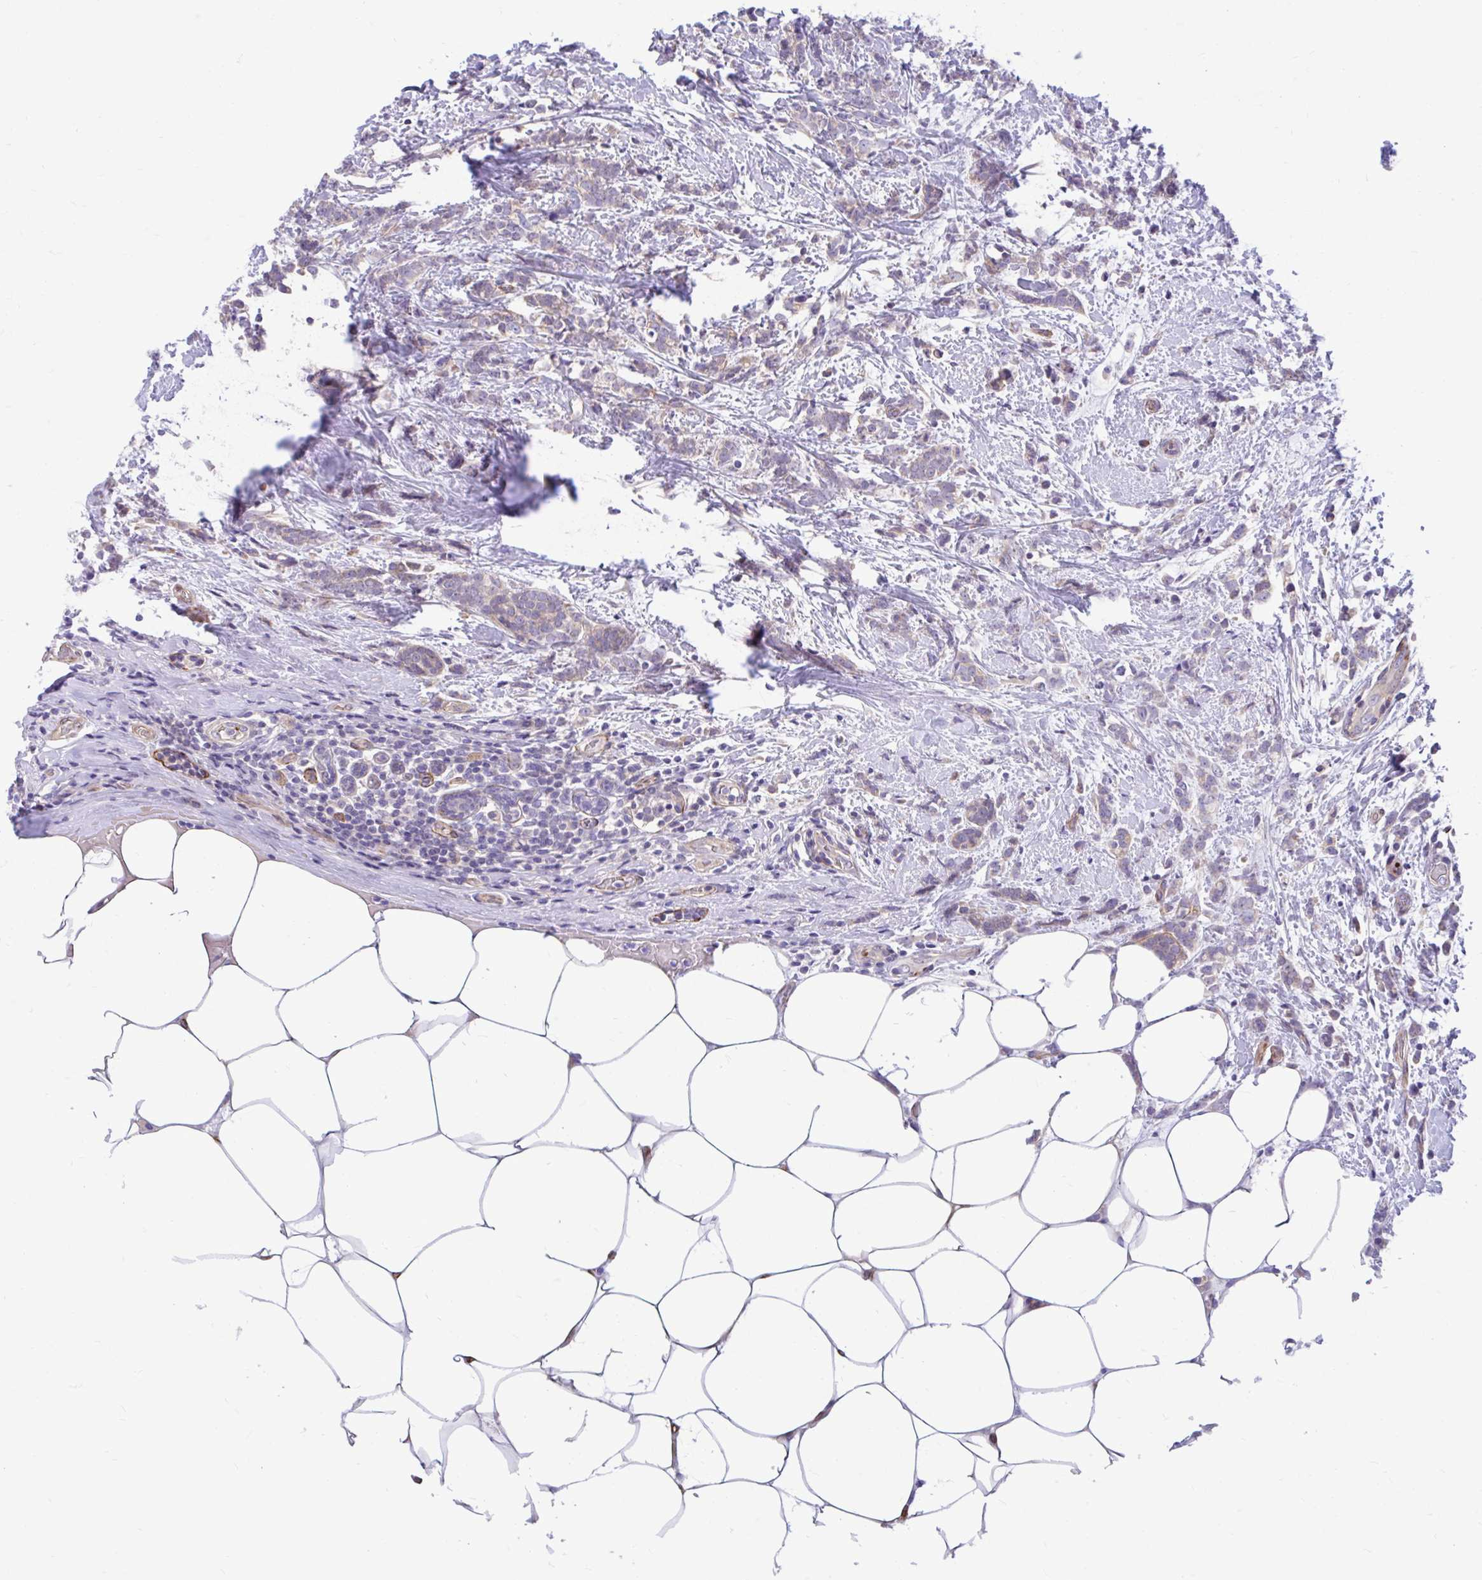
{"staining": {"intensity": "weak", "quantity": "25%-75%", "location": "cytoplasmic/membranous"}, "tissue": "breast cancer", "cell_type": "Tumor cells", "image_type": "cancer", "snomed": [{"axis": "morphology", "description": "Lobular carcinoma"}, {"axis": "topography", "description": "Breast"}], "caption": "A brown stain highlights weak cytoplasmic/membranous positivity of a protein in human breast cancer tumor cells. The protein is shown in brown color, while the nuclei are stained blue.", "gene": "ESPNL", "patient": {"sex": "female", "age": 58}}